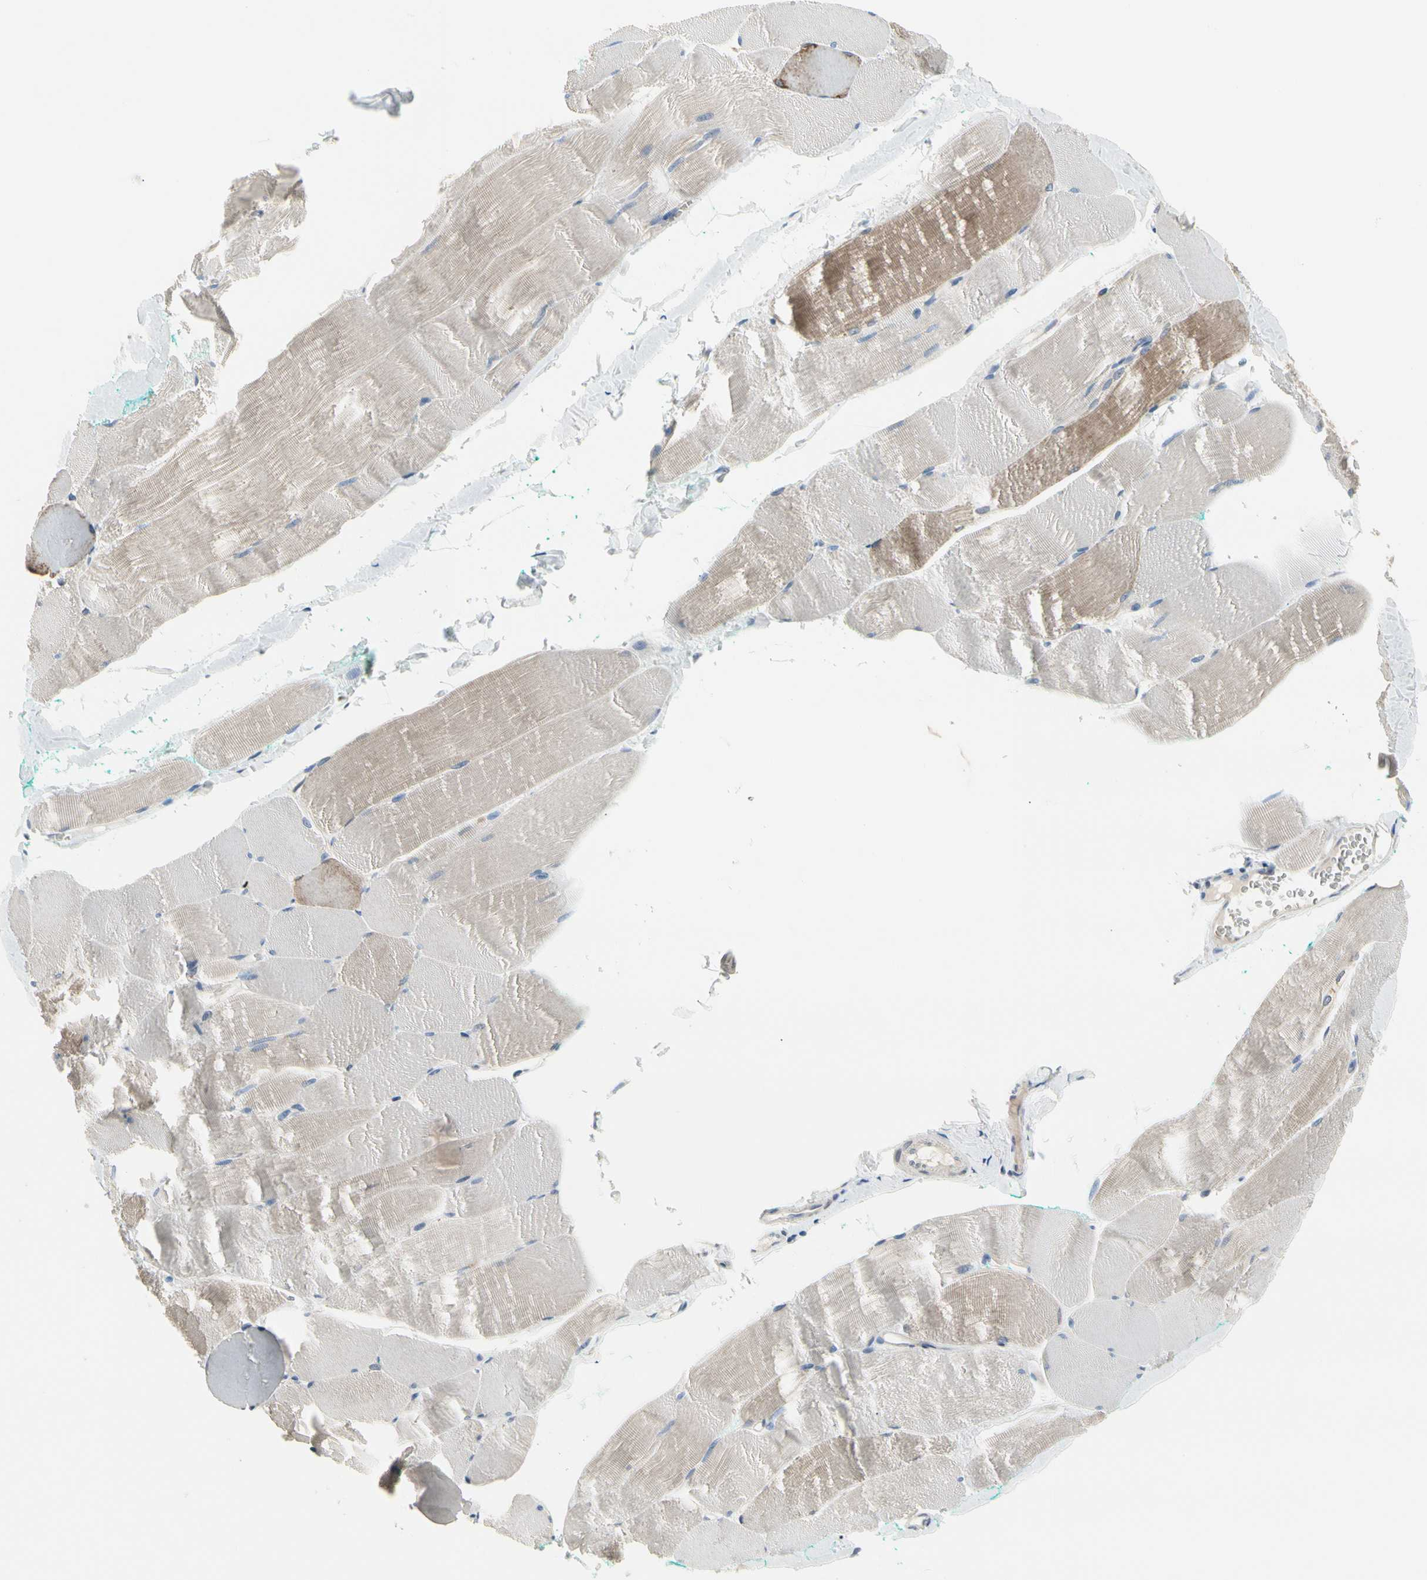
{"staining": {"intensity": "weak", "quantity": "<25%", "location": "cytoplasmic/membranous"}, "tissue": "skeletal muscle", "cell_type": "Myocytes", "image_type": "normal", "snomed": [{"axis": "morphology", "description": "Normal tissue, NOS"}, {"axis": "morphology", "description": "Squamous cell carcinoma, NOS"}, {"axis": "topography", "description": "Skeletal muscle"}], "caption": "Immunohistochemistry image of unremarkable human skeletal muscle stained for a protein (brown), which shows no staining in myocytes.", "gene": "NFASC", "patient": {"sex": "male", "age": 51}}